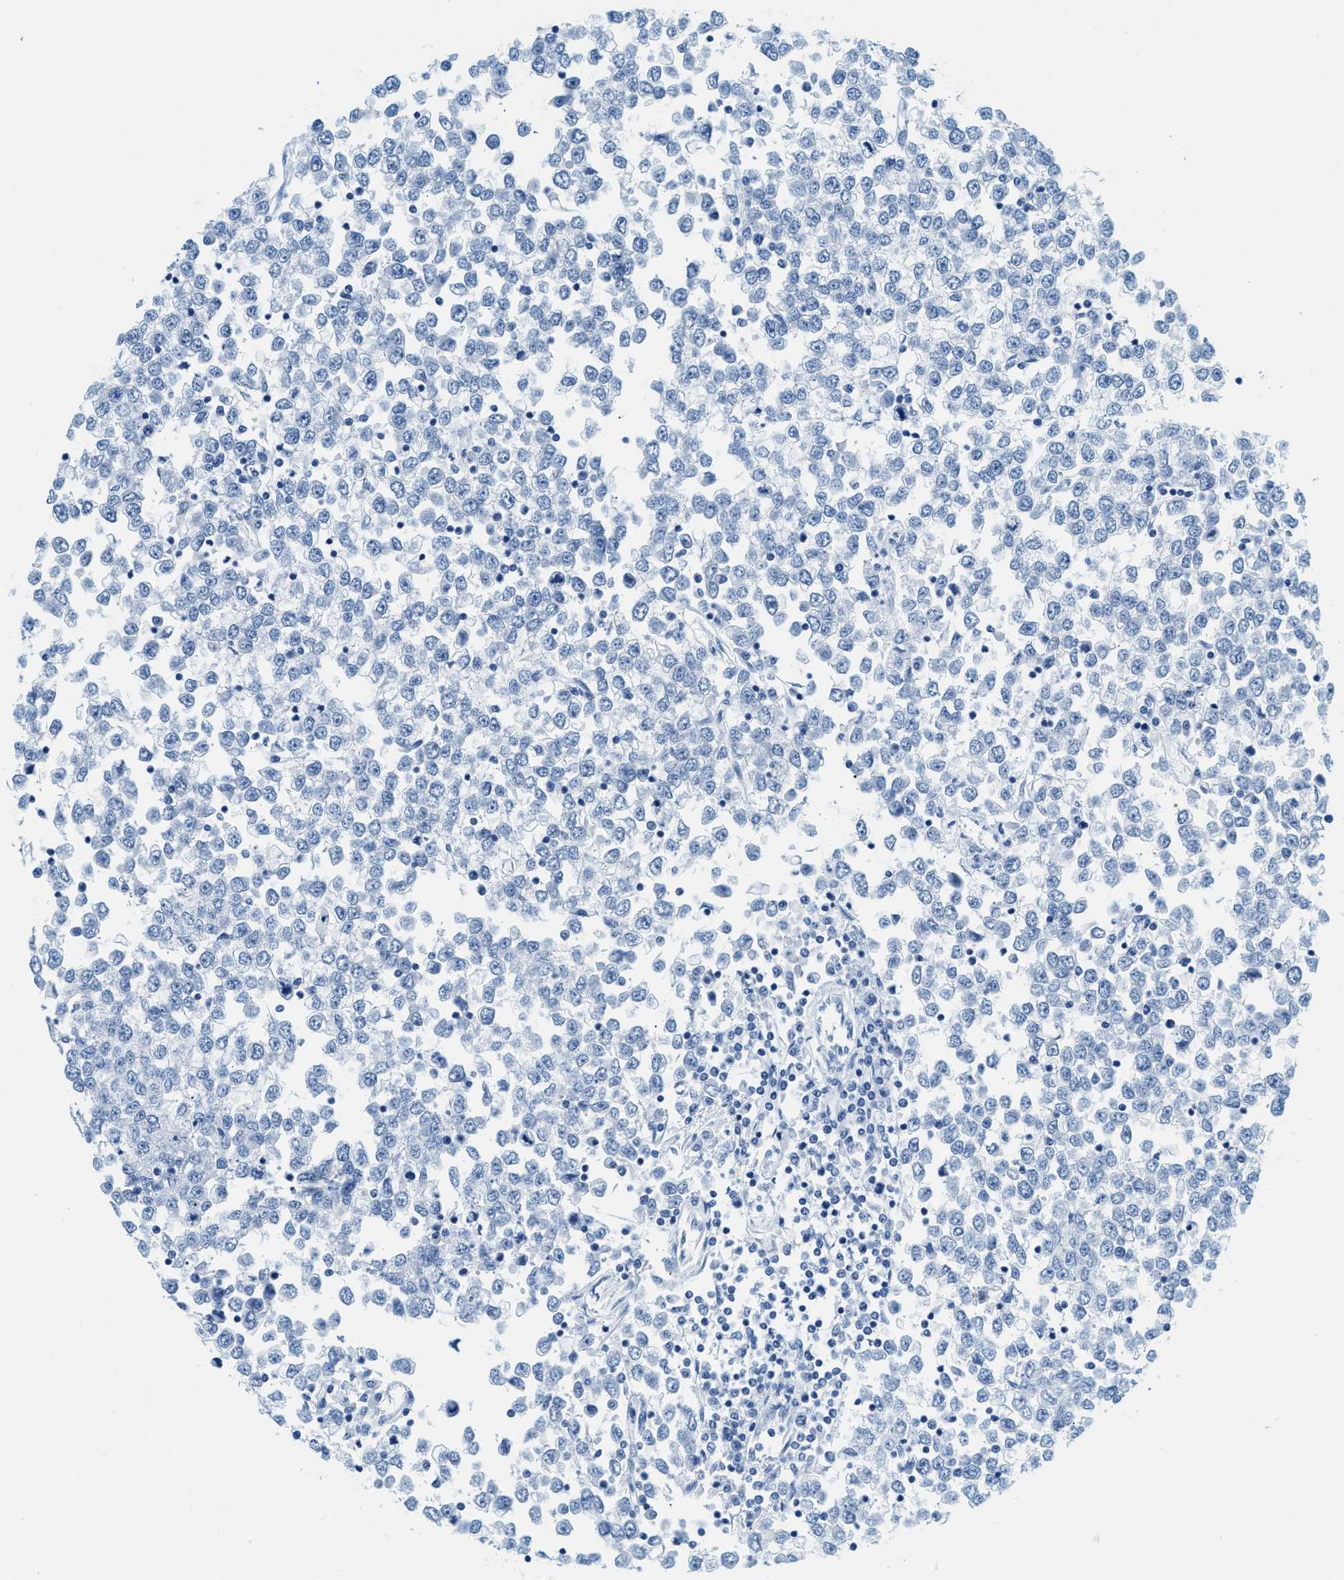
{"staining": {"intensity": "negative", "quantity": "none", "location": "none"}, "tissue": "testis cancer", "cell_type": "Tumor cells", "image_type": "cancer", "snomed": [{"axis": "morphology", "description": "Seminoma, NOS"}, {"axis": "topography", "description": "Testis"}], "caption": "A photomicrograph of human testis cancer (seminoma) is negative for staining in tumor cells. (DAB immunohistochemistry visualized using brightfield microscopy, high magnification).", "gene": "TPSAB1", "patient": {"sex": "male", "age": 65}}